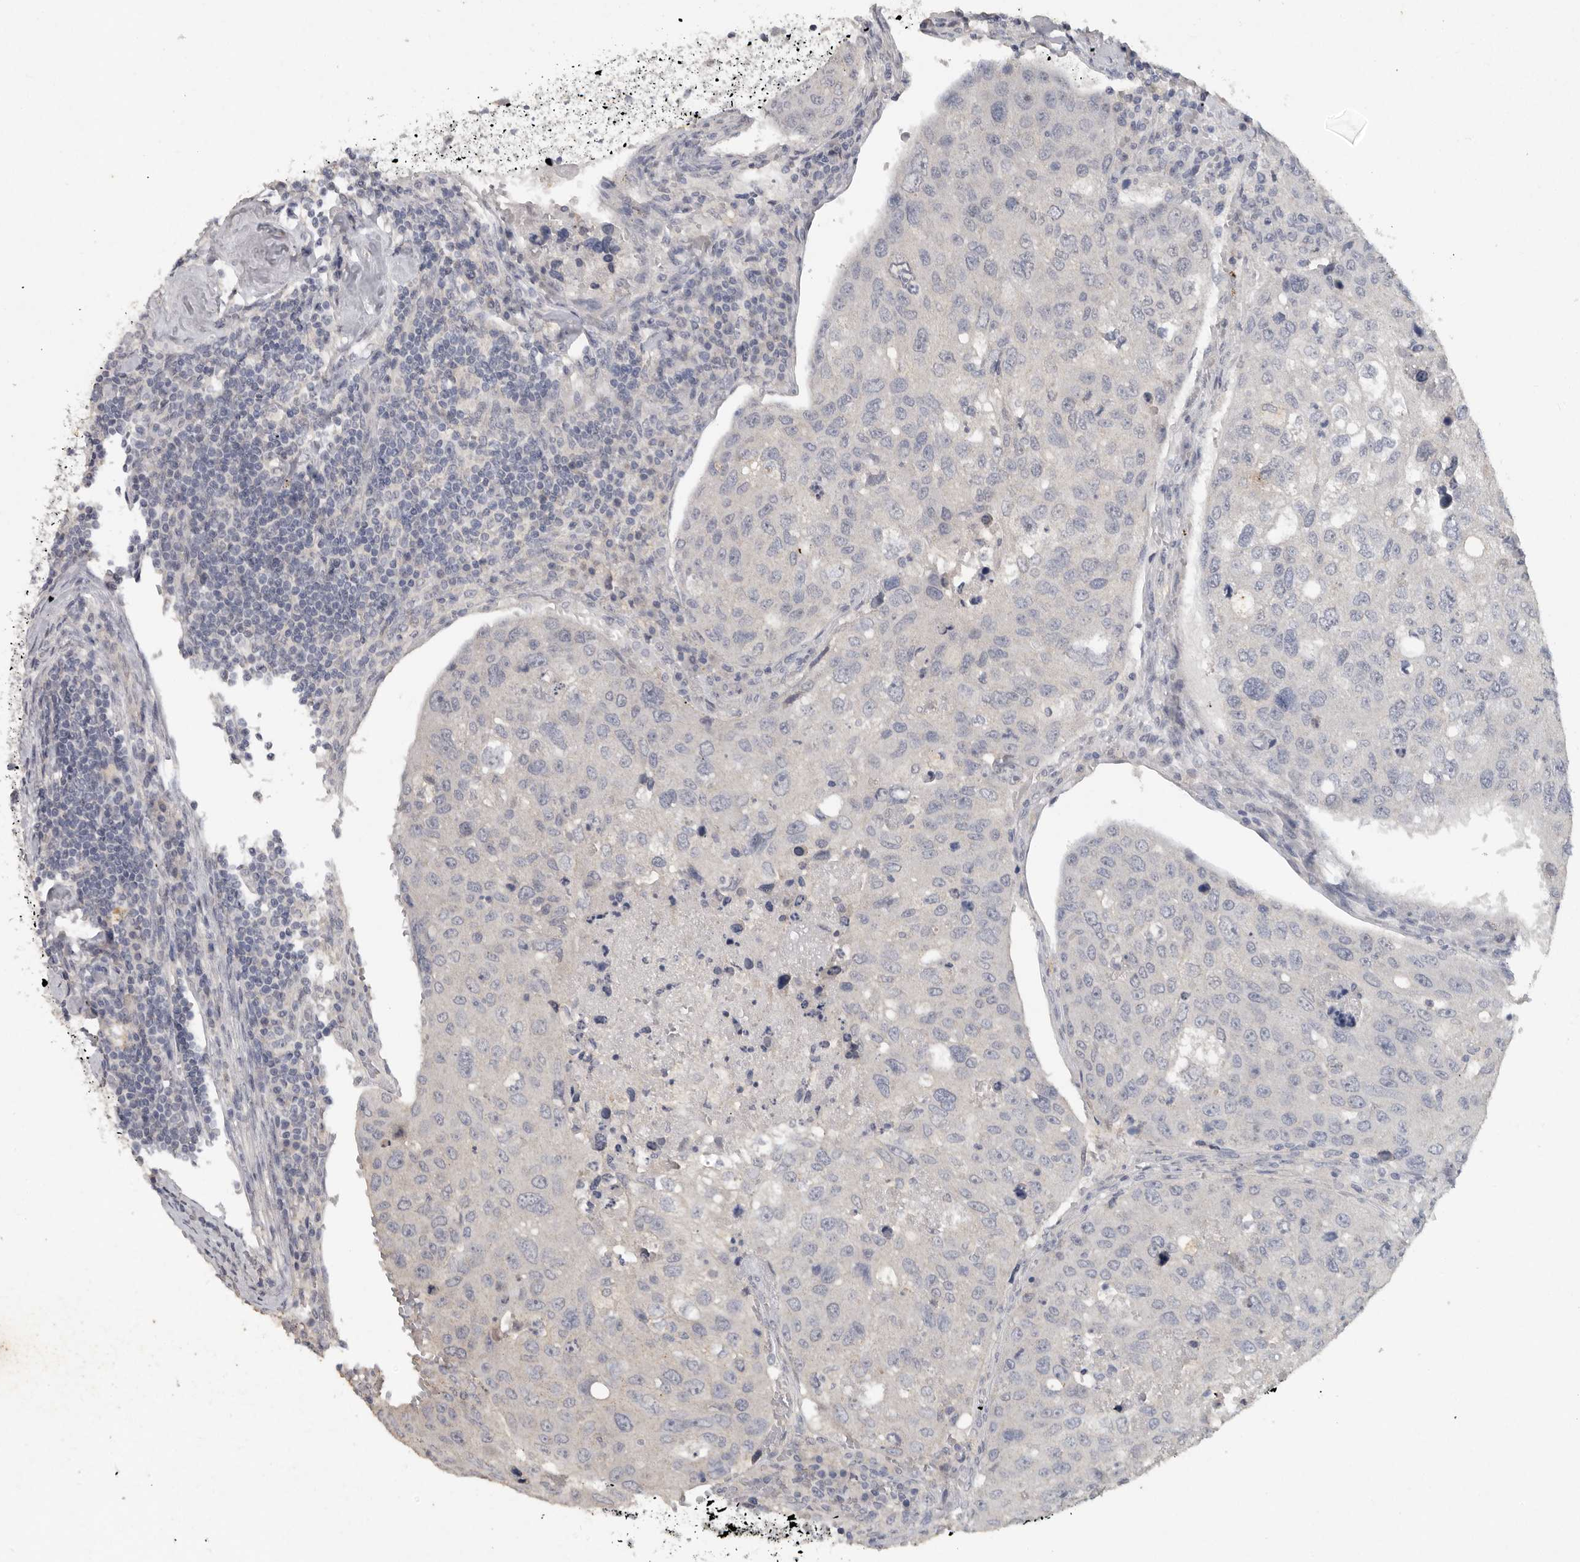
{"staining": {"intensity": "negative", "quantity": "none", "location": "none"}, "tissue": "urothelial cancer", "cell_type": "Tumor cells", "image_type": "cancer", "snomed": [{"axis": "morphology", "description": "Urothelial carcinoma, High grade"}, {"axis": "topography", "description": "Lymph node"}, {"axis": "topography", "description": "Urinary bladder"}], "caption": "An immunohistochemistry (IHC) image of urothelial cancer is shown. There is no staining in tumor cells of urothelial cancer. The staining was performed using DAB (3,3'-diaminobenzidine) to visualize the protein expression in brown, while the nuclei were stained in blue with hematoxylin (Magnification: 20x).", "gene": "REG4", "patient": {"sex": "male", "age": 51}}